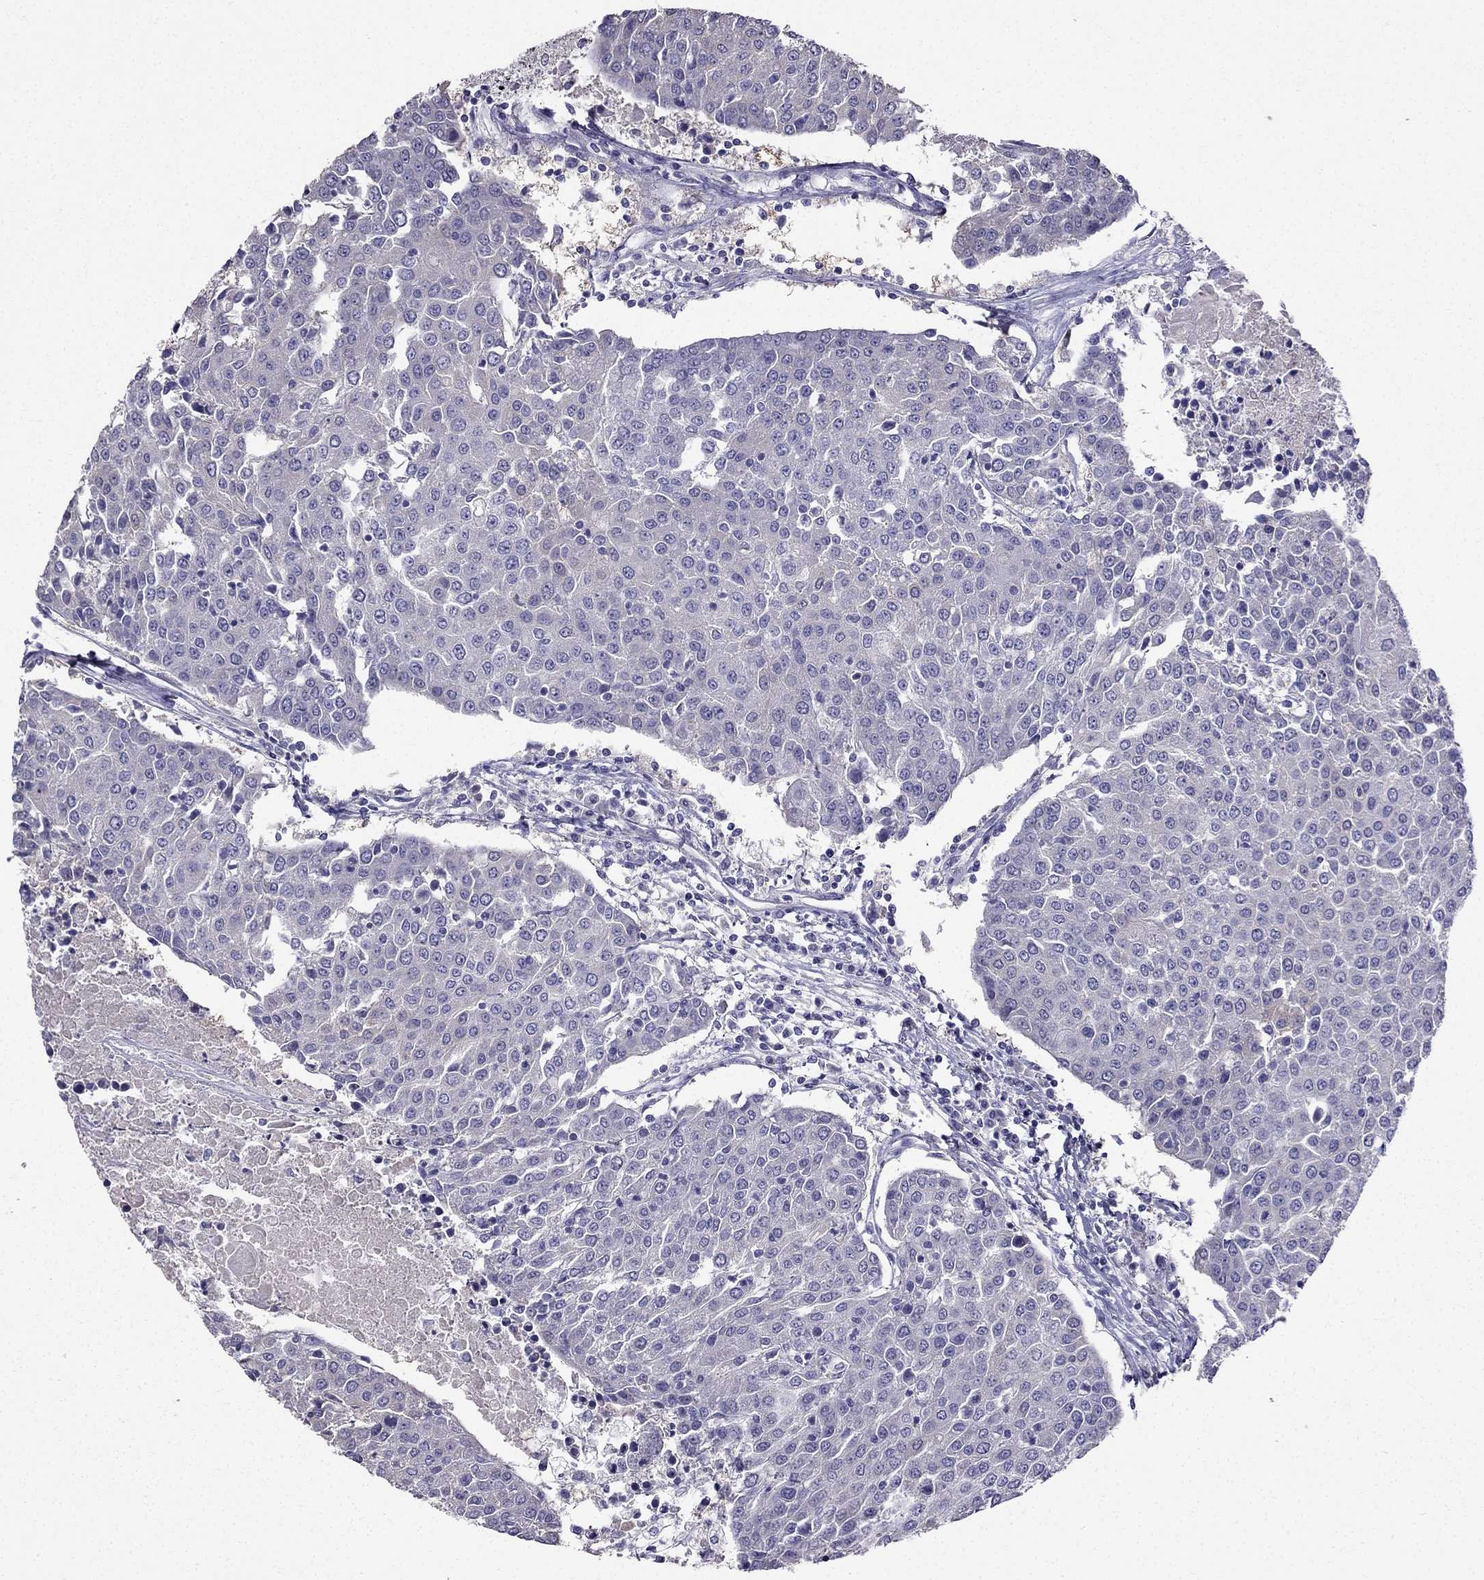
{"staining": {"intensity": "negative", "quantity": "none", "location": "none"}, "tissue": "urothelial cancer", "cell_type": "Tumor cells", "image_type": "cancer", "snomed": [{"axis": "morphology", "description": "Urothelial carcinoma, High grade"}, {"axis": "topography", "description": "Urinary bladder"}], "caption": "Tumor cells are negative for brown protein staining in urothelial cancer.", "gene": "AS3MT", "patient": {"sex": "female", "age": 85}}